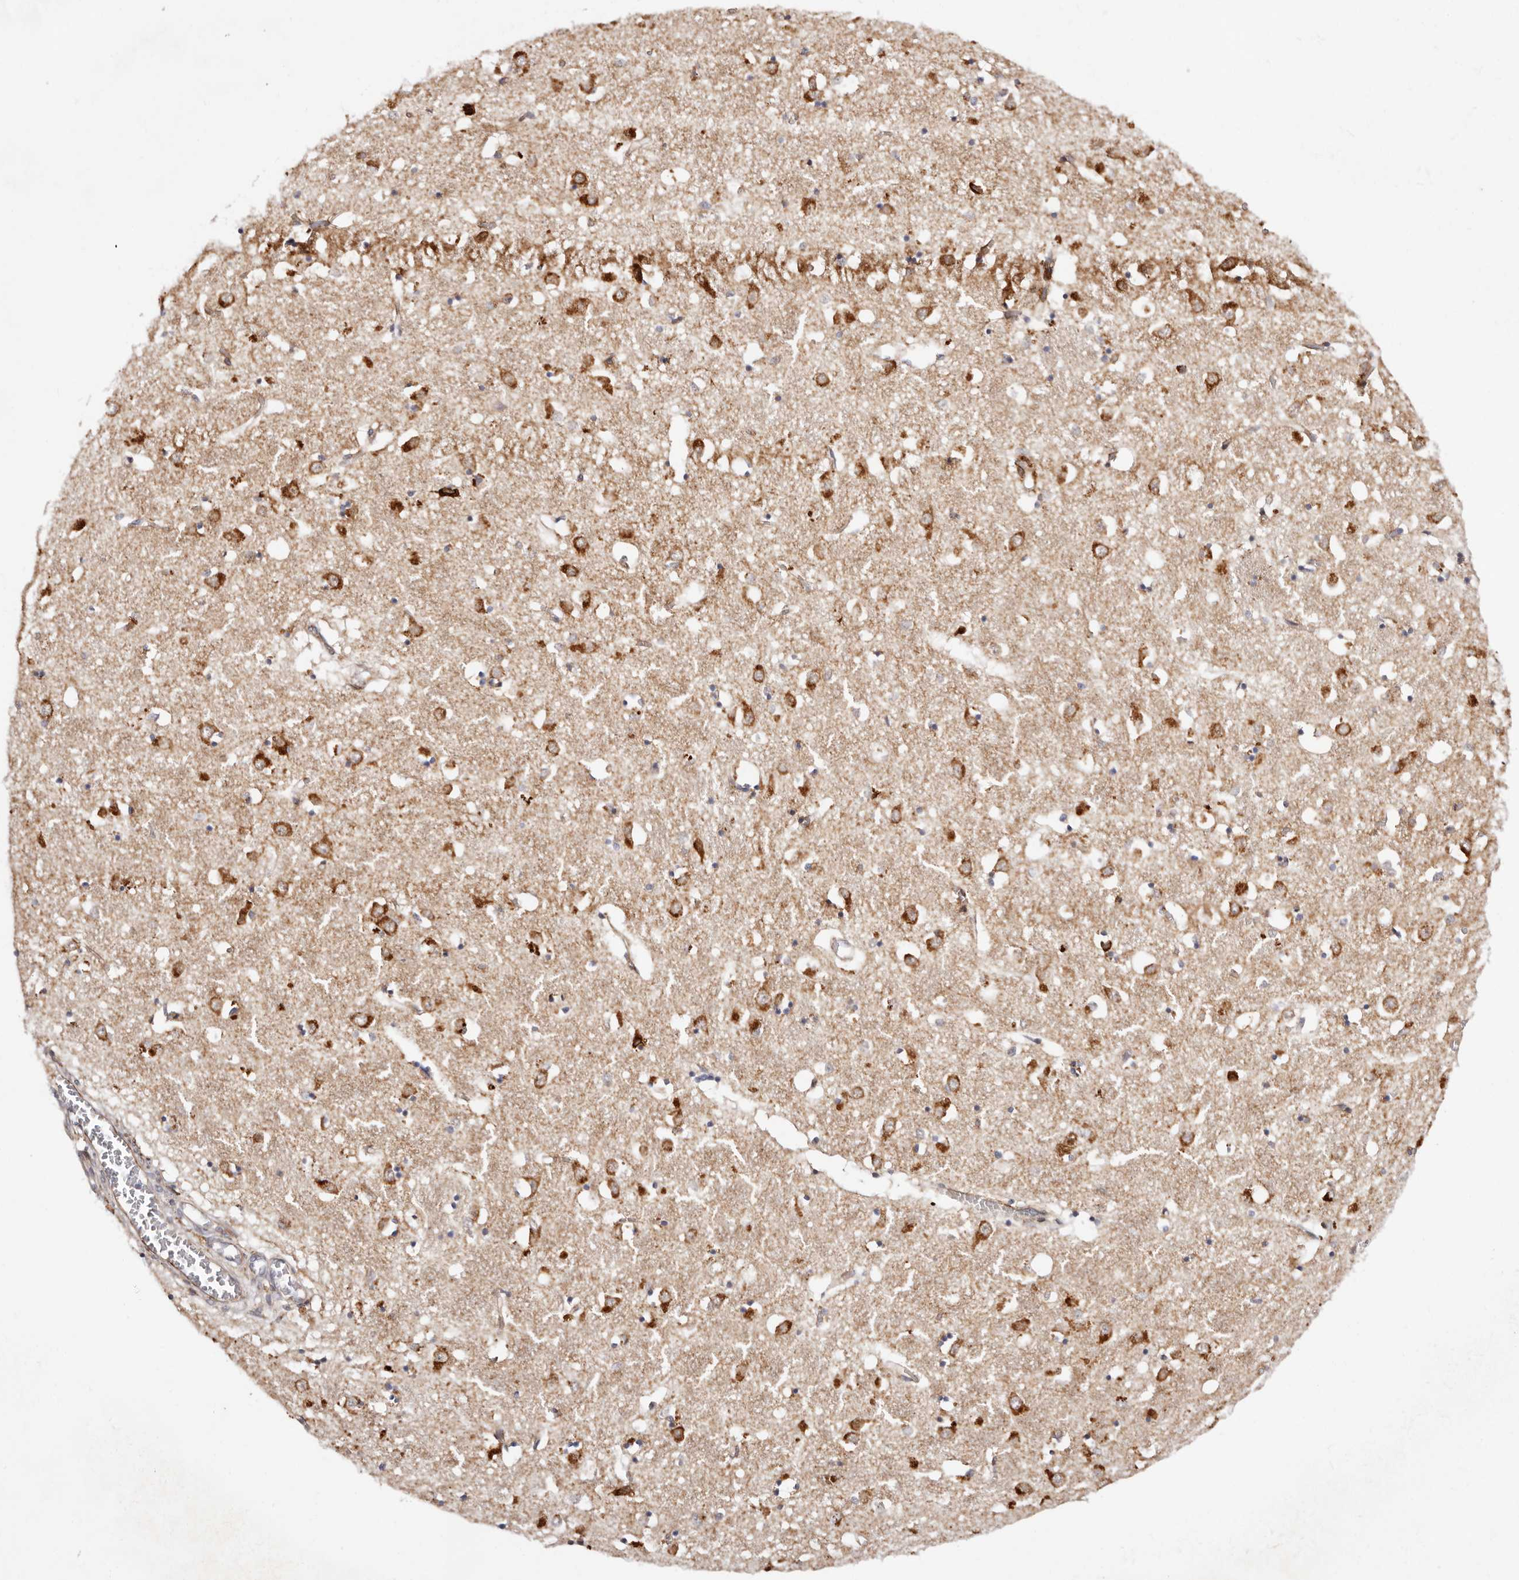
{"staining": {"intensity": "weak", "quantity": "<25%", "location": "cytoplasmic/membranous"}, "tissue": "caudate", "cell_type": "Glial cells", "image_type": "normal", "snomed": [{"axis": "morphology", "description": "Normal tissue, NOS"}, {"axis": "topography", "description": "Lateral ventricle wall"}], "caption": "This is a photomicrograph of immunohistochemistry (IHC) staining of benign caudate, which shows no expression in glial cells. The staining is performed using DAB (3,3'-diaminobenzidine) brown chromogen with nuclei counter-stained in using hematoxylin.", "gene": "BCL2L15", "patient": {"sex": "male", "age": 70}}